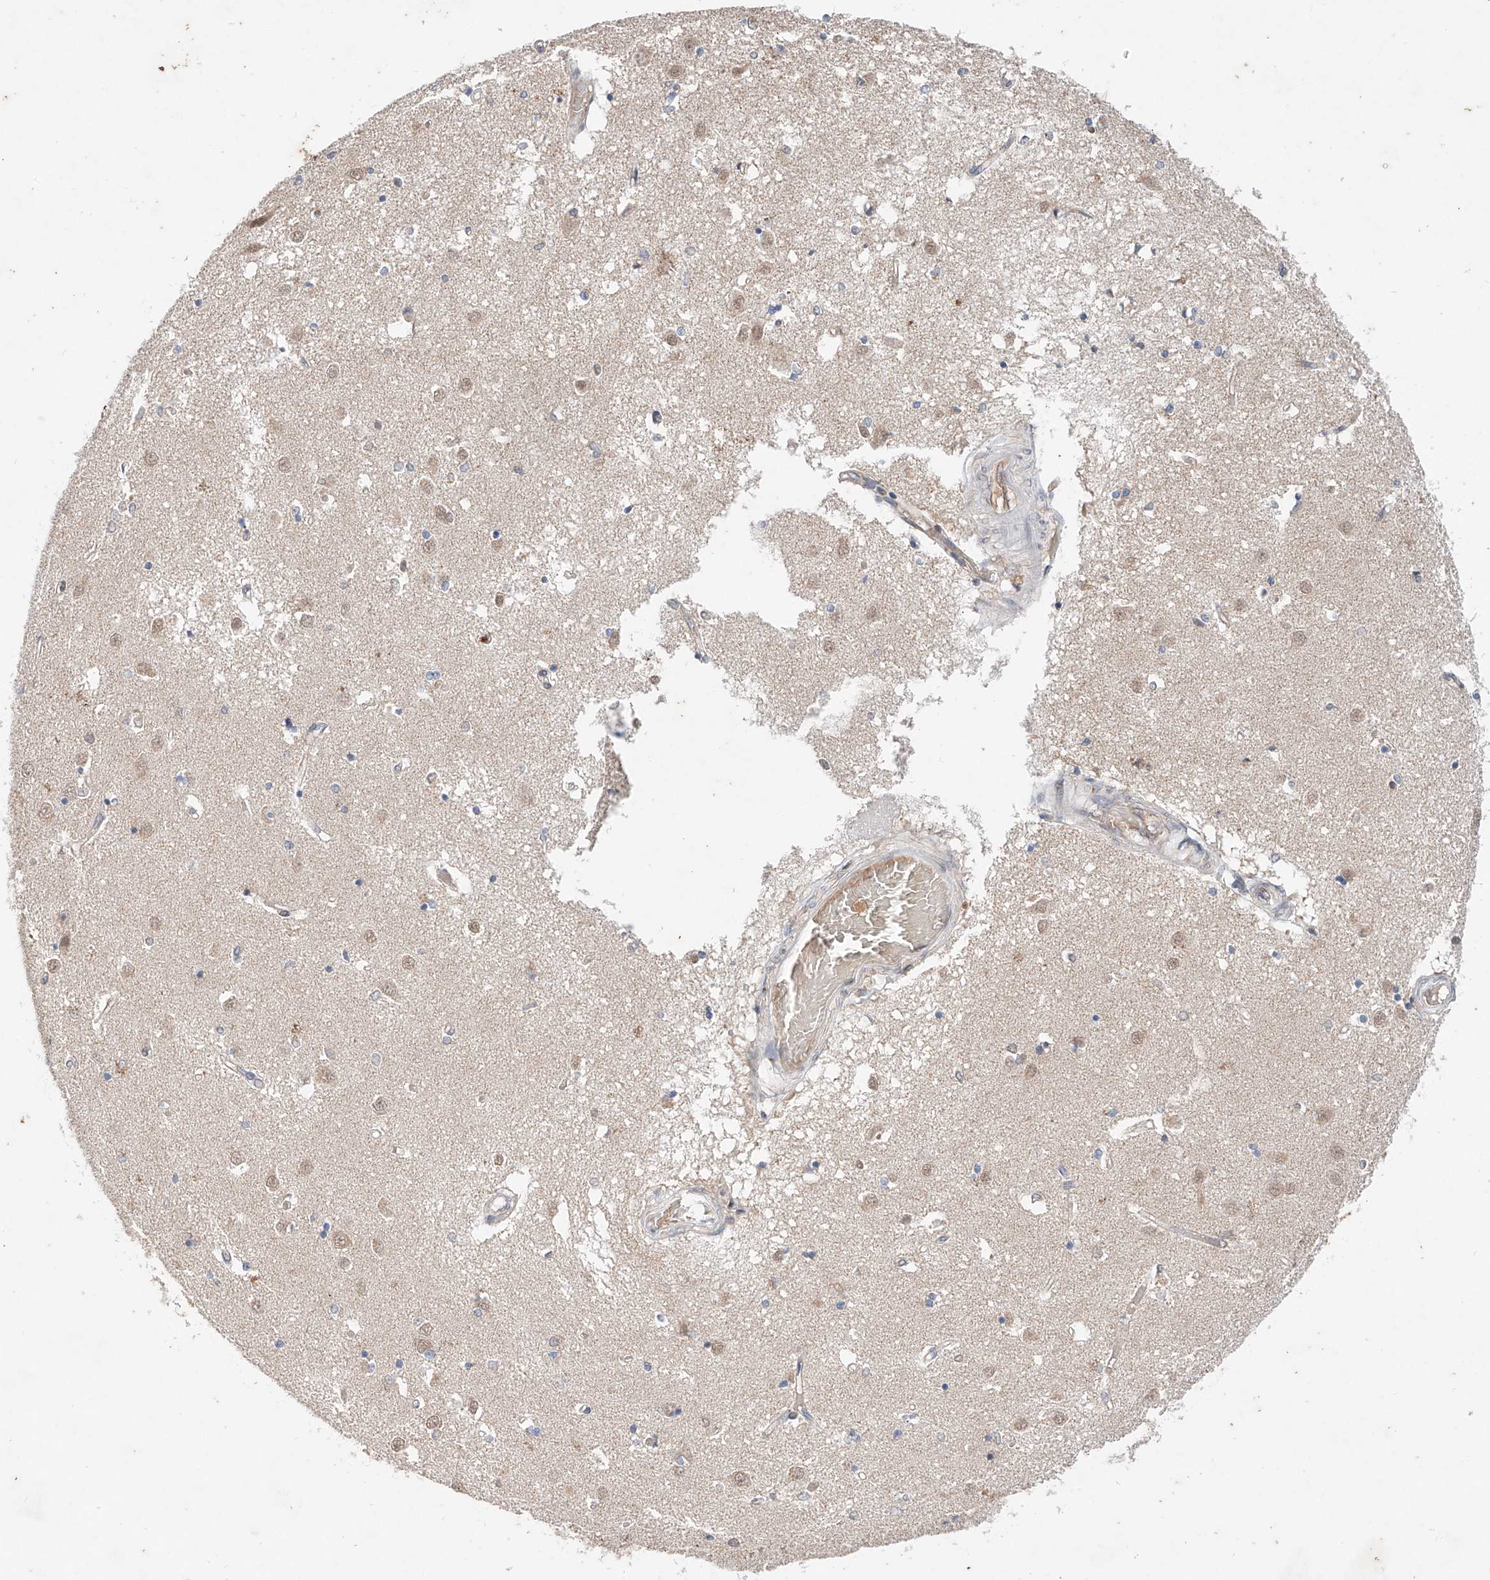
{"staining": {"intensity": "negative", "quantity": "none", "location": "none"}, "tissue": "caudate", "cell_type": "Glial cells", "image_type": "normal", "snomed": [{"axis": "morphology", "description": "Normal tissue, NOS"}, {"axis": "topography", "description": "Lateral ventricle wall"}], "caption": "Glial cells show no significant protein positivity in benign caudate.", "gene": "FASTK", "patient": {"sex": "male", "age": 45}}